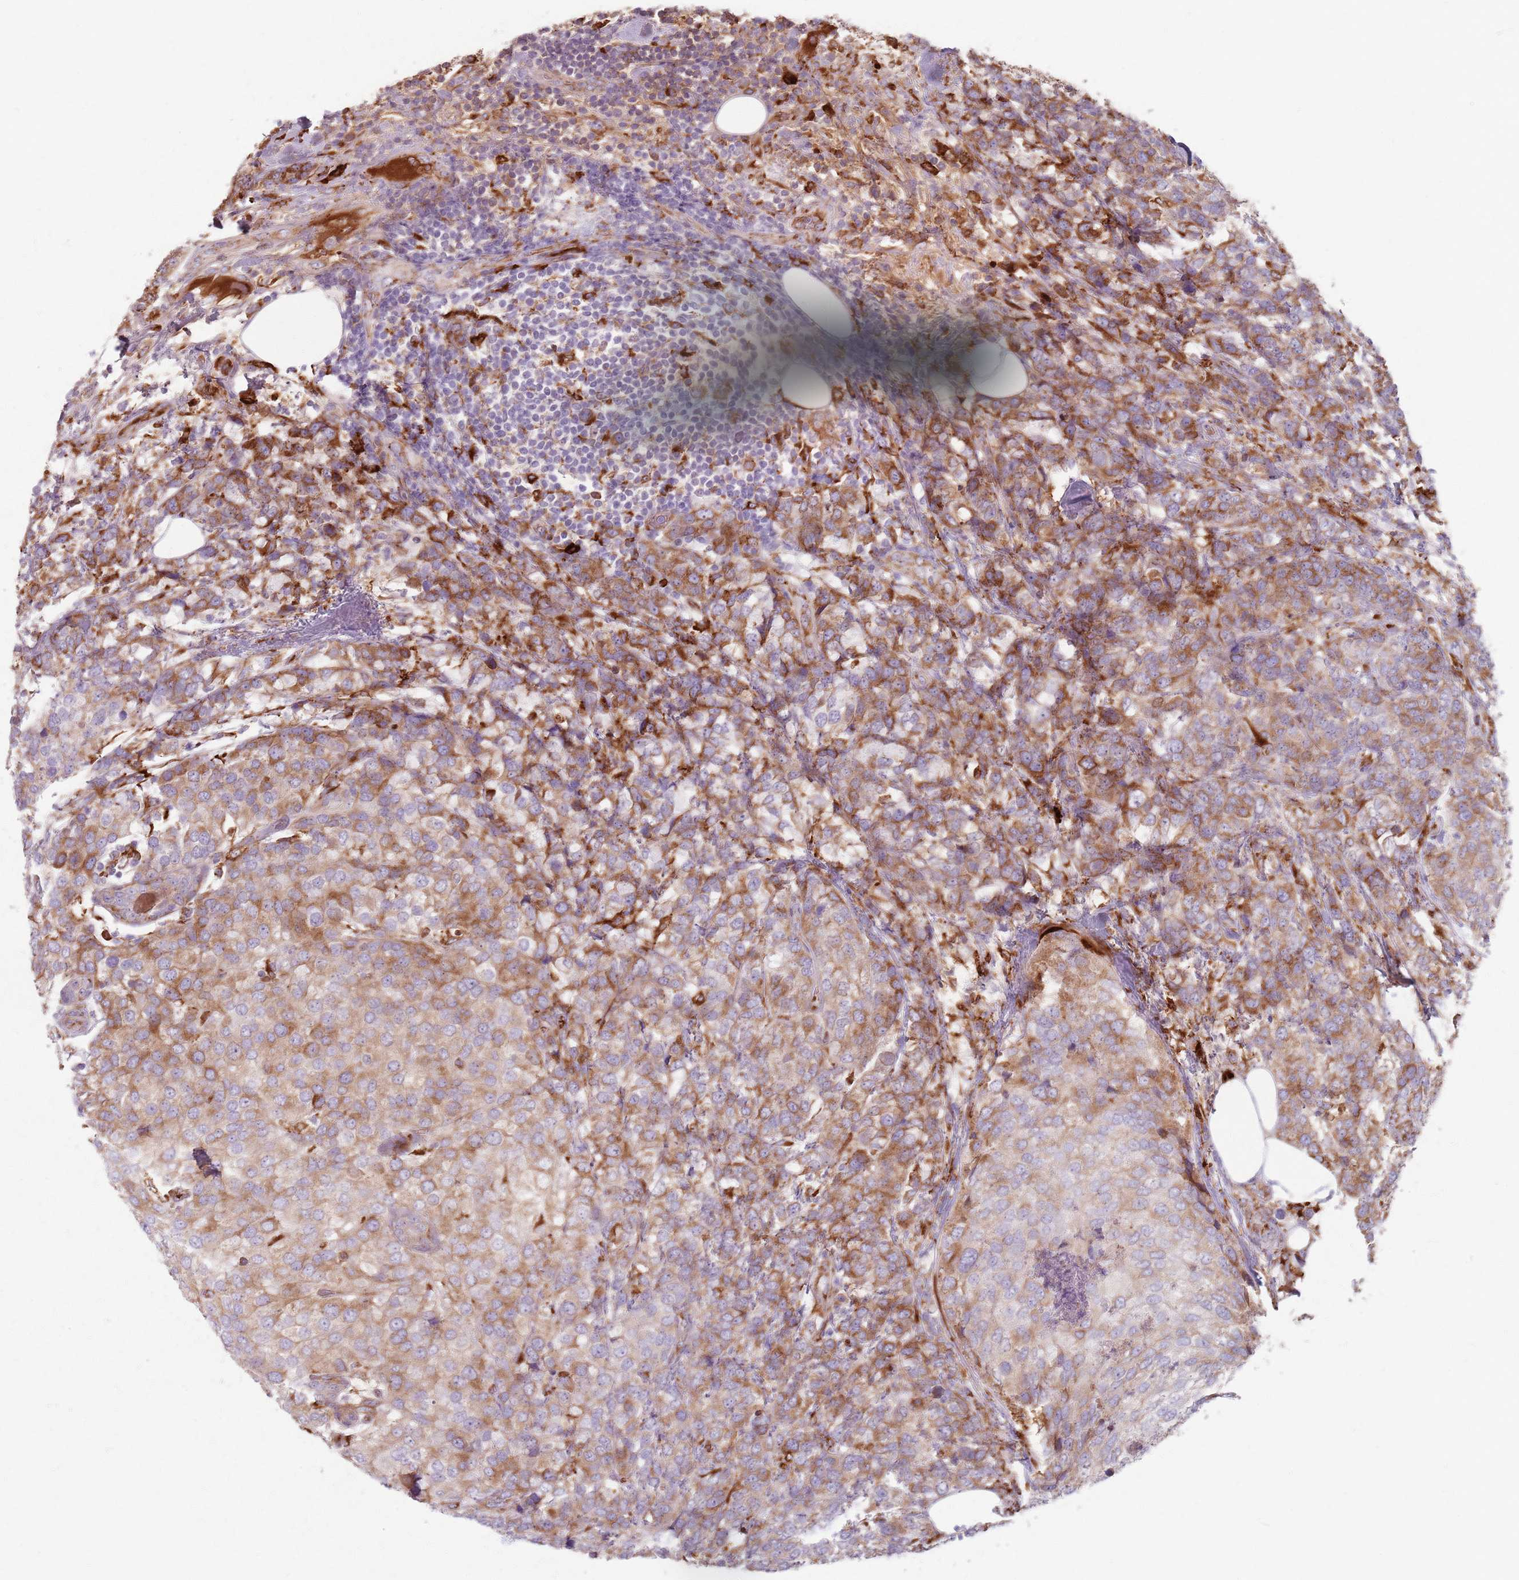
{"staining": {"intensity": "moderate", "quantity": ">75%", "location": "cytoplasmic/membranous"}, "tissue": "breast cancer", "cell_type": "Tumor cells", "image_type": "cancer", "snomed": [{"axis": "morphology", "description": "Lobular carcinoma"}, {"axis": "topography", "description": "Breast"}], "caption": "A medium amount of moderate cytoplasmic/membranous expression is identified in approximately >75% of tumor cells in breast cancer tissue.", "gene": "COLGALT1", "patient": {"sex": "female", "age": 59}}